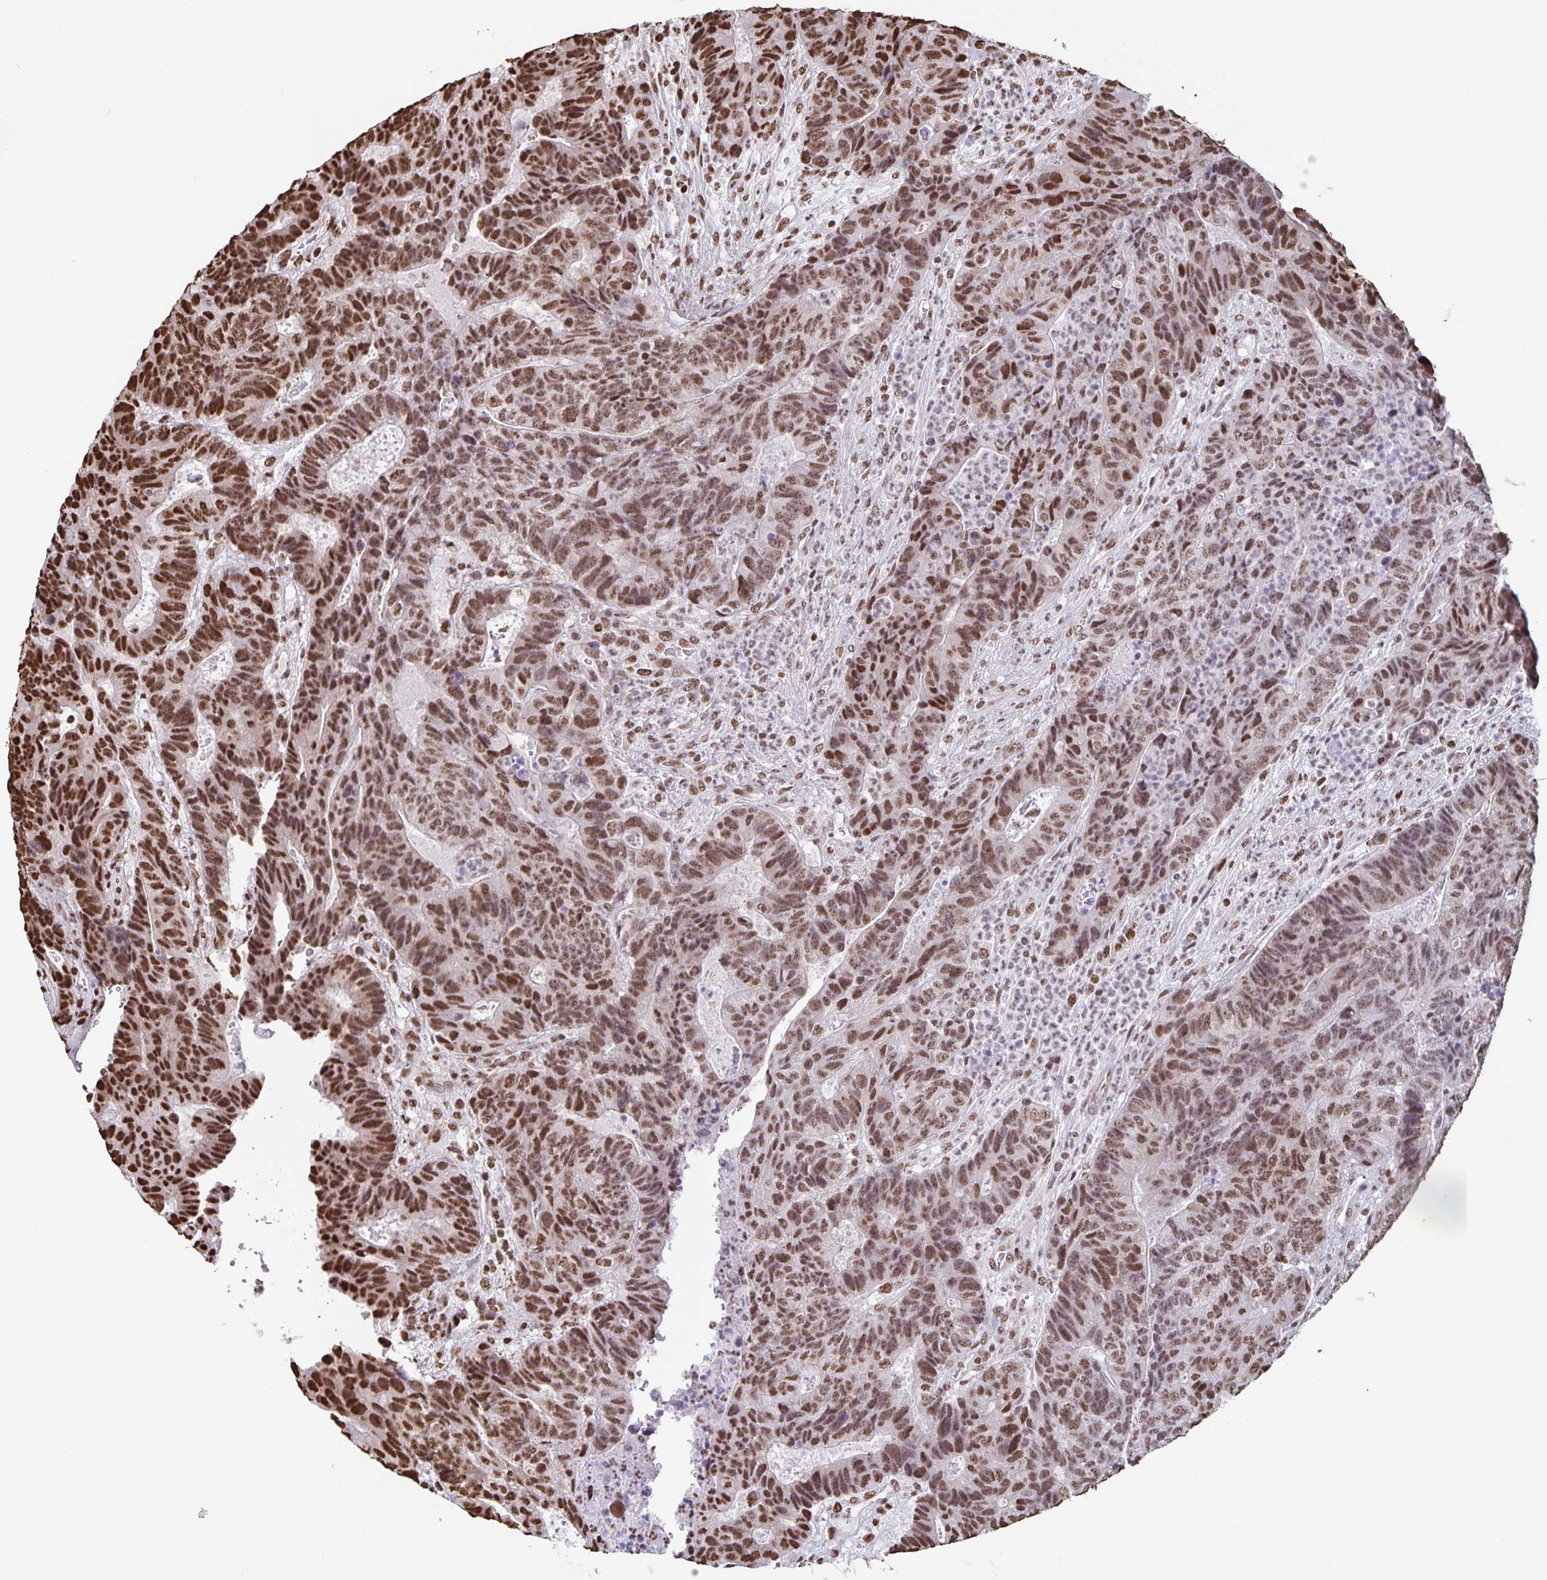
{"staining": {"intensity": "moderate", "quantity": ">75%", "location": "nuclear"}, "tissue": "colorectal cancer", "cell_type": "Tumor cells", "image_type": "cancer", "snomed": [{"axis": "morphology", "description": "Adenocarcinoma, NOS"}, {"axis": "topography", "description": "Colon"}], "caption": "This is a micrograph of immunohistochemistry (IHC) staining of colorectal cancer, which shows moderate positivity in the nuclear of tumor cells.", "gene": "DUT", "patient": {"sex": "female", "age": 48}}